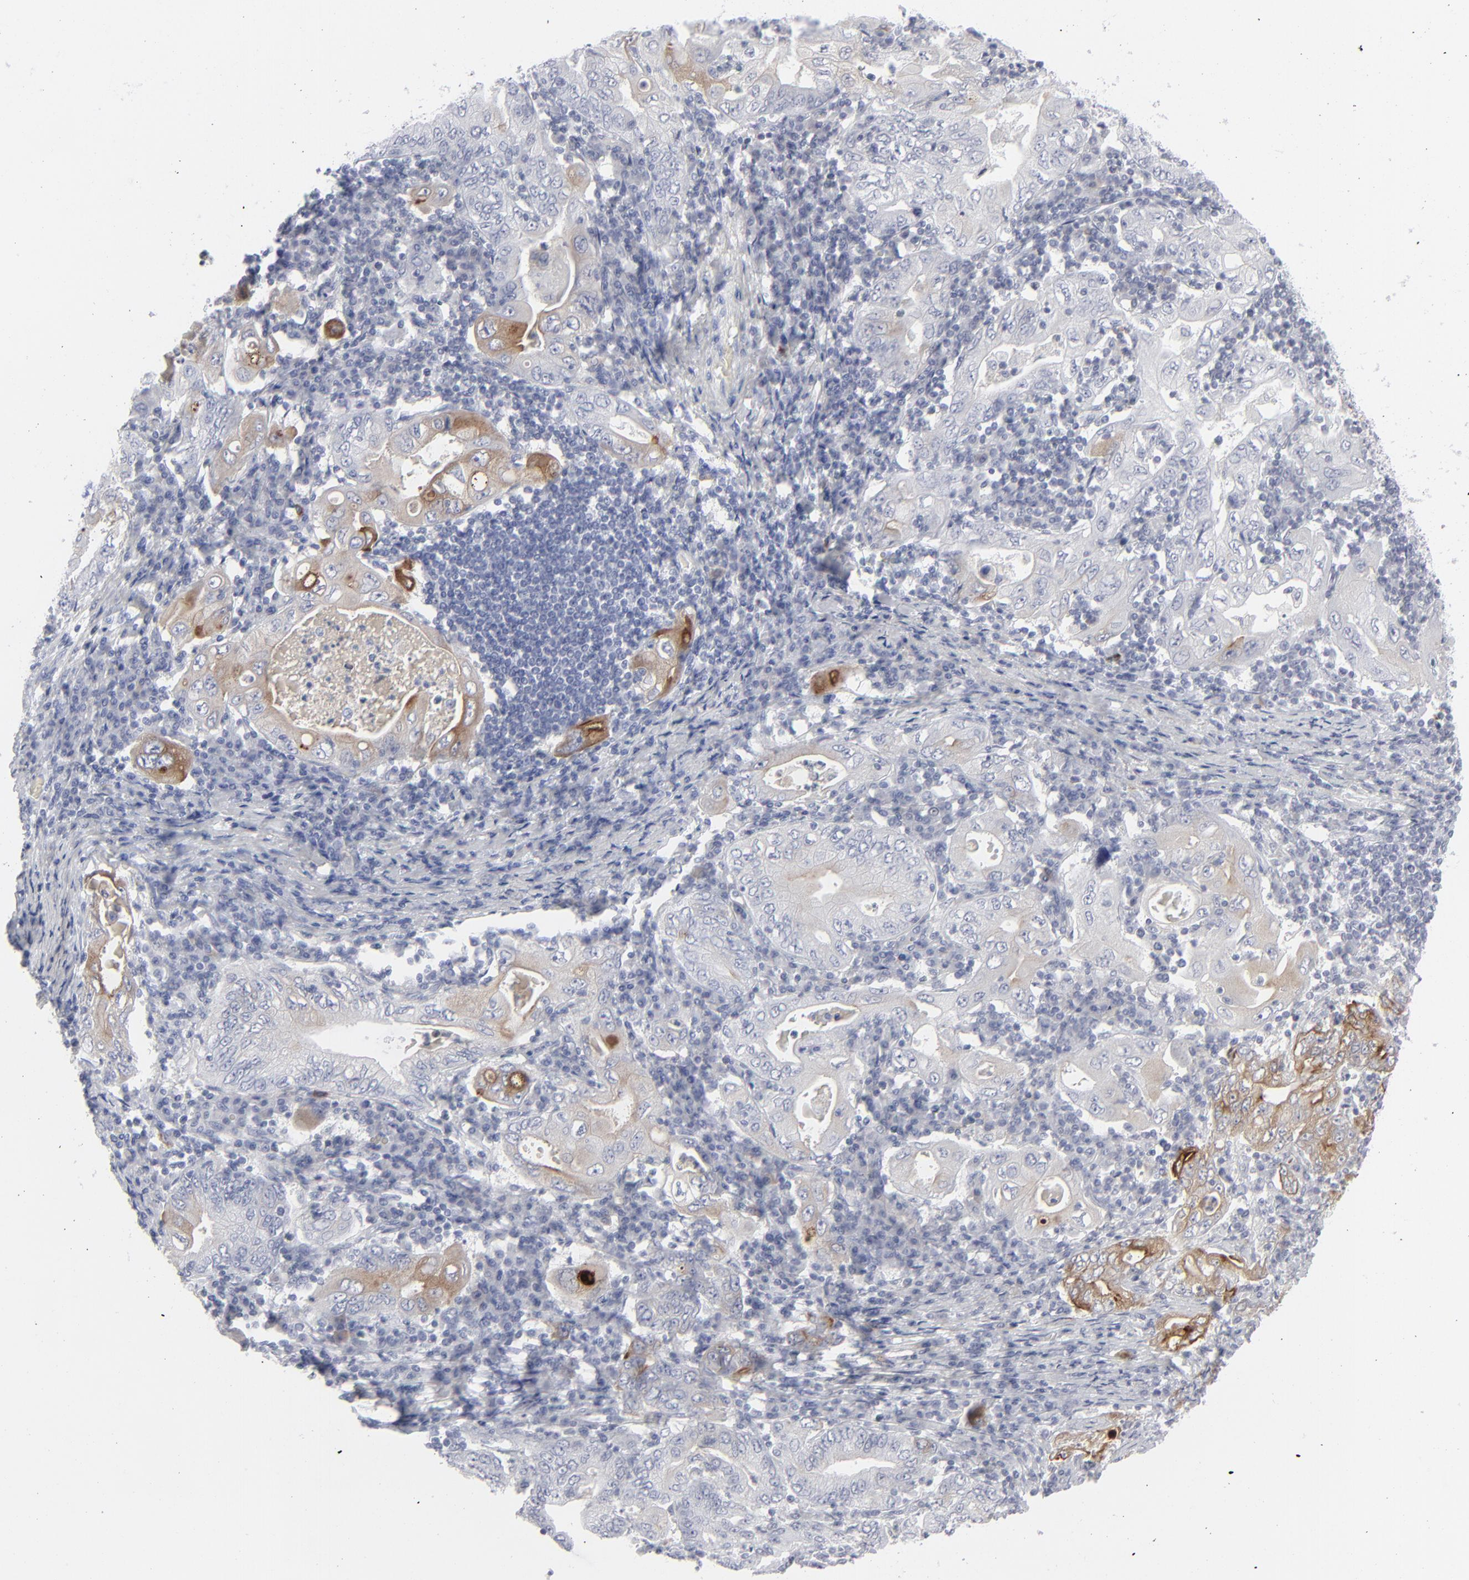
{"staining": {"intensity": "strong", "quantity": "<25%", "location": "cytoplasmic/membranous"}, "tissue": "stomach cancer", "cell_type": "Tumor cells", "image_type": "cancer", "snomed": [{"axis": "morphology", "description": "Normal tissue, NOS"}, {"axis": "morphology", "description": "Adenocarcinoma, NOS"}, {"axis": "topography", "description": "Esophagus"}, {"axis": "topography", "description": "Stomach, upper"}, {"axis": "topography", "description": "Peripheral nerve tissue"}], "caption": "Stomach cancer (adenocarcinoma) stained with IHC displays strong cytoplasmic/membranous positivity in approximately <25% of tumor cells.", "gene": "MSLN", "patient": {"sex": "male", "age": 62}}